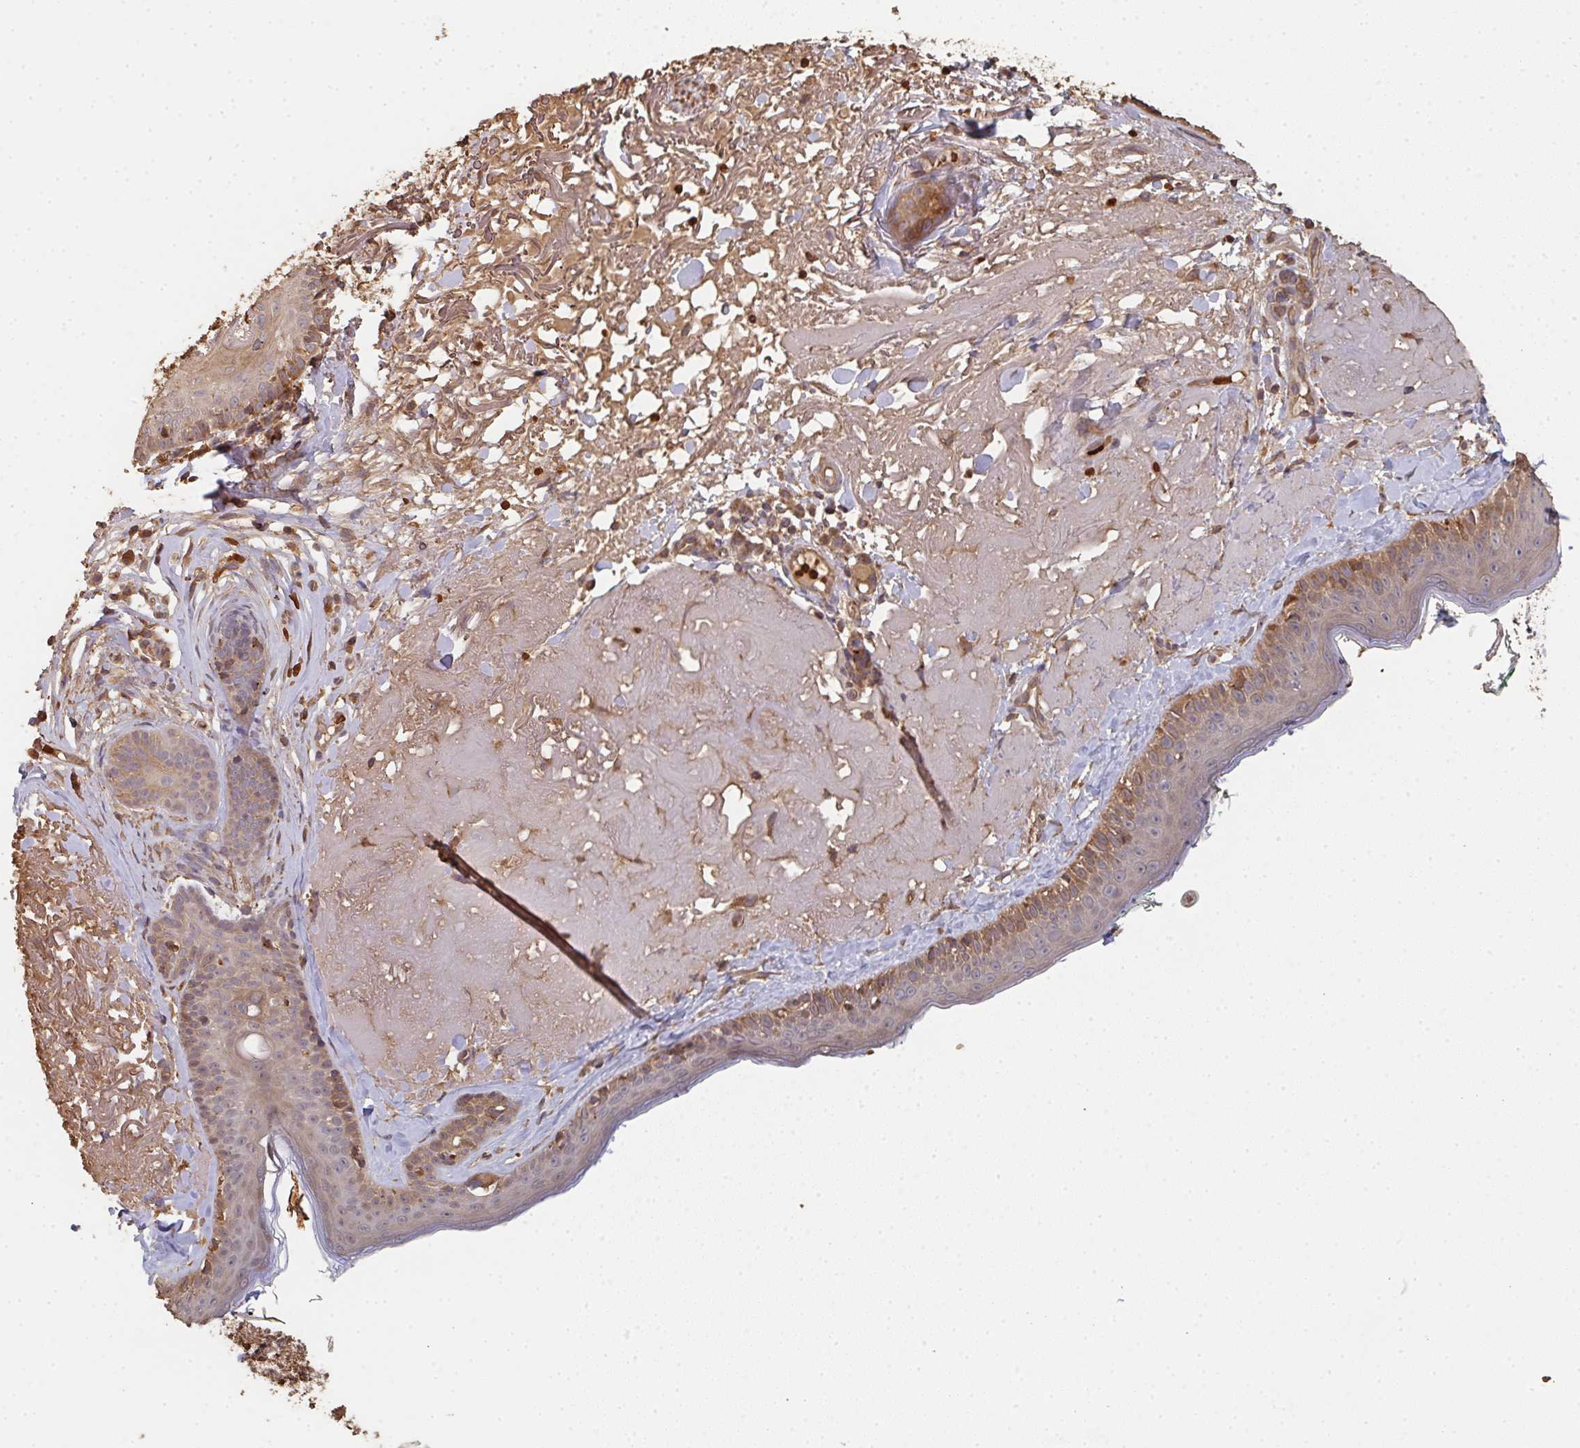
{"staining": {"intensity": "moderate", "quantity": "25%-75%", "location": "cytoplasmic/membranous"}, "tissue": "skin", "cell_type": "Fibroblasts", "image_type": "normal", "snomed": [{"axis": "morphology", "description": "Normal tissue, NOS"}, {"axis": "topography", "description": "Skin"}], "caption": "Immunohistochemistry photomicrograph of unremarkable skin stained for a protein (brown), which shows medium levels of moderate cytoplasmic/membranous expression in about 25%-75% of fibroblasts.", "gene": "POLG", "patient": {"sex": "male", "age": 73}}